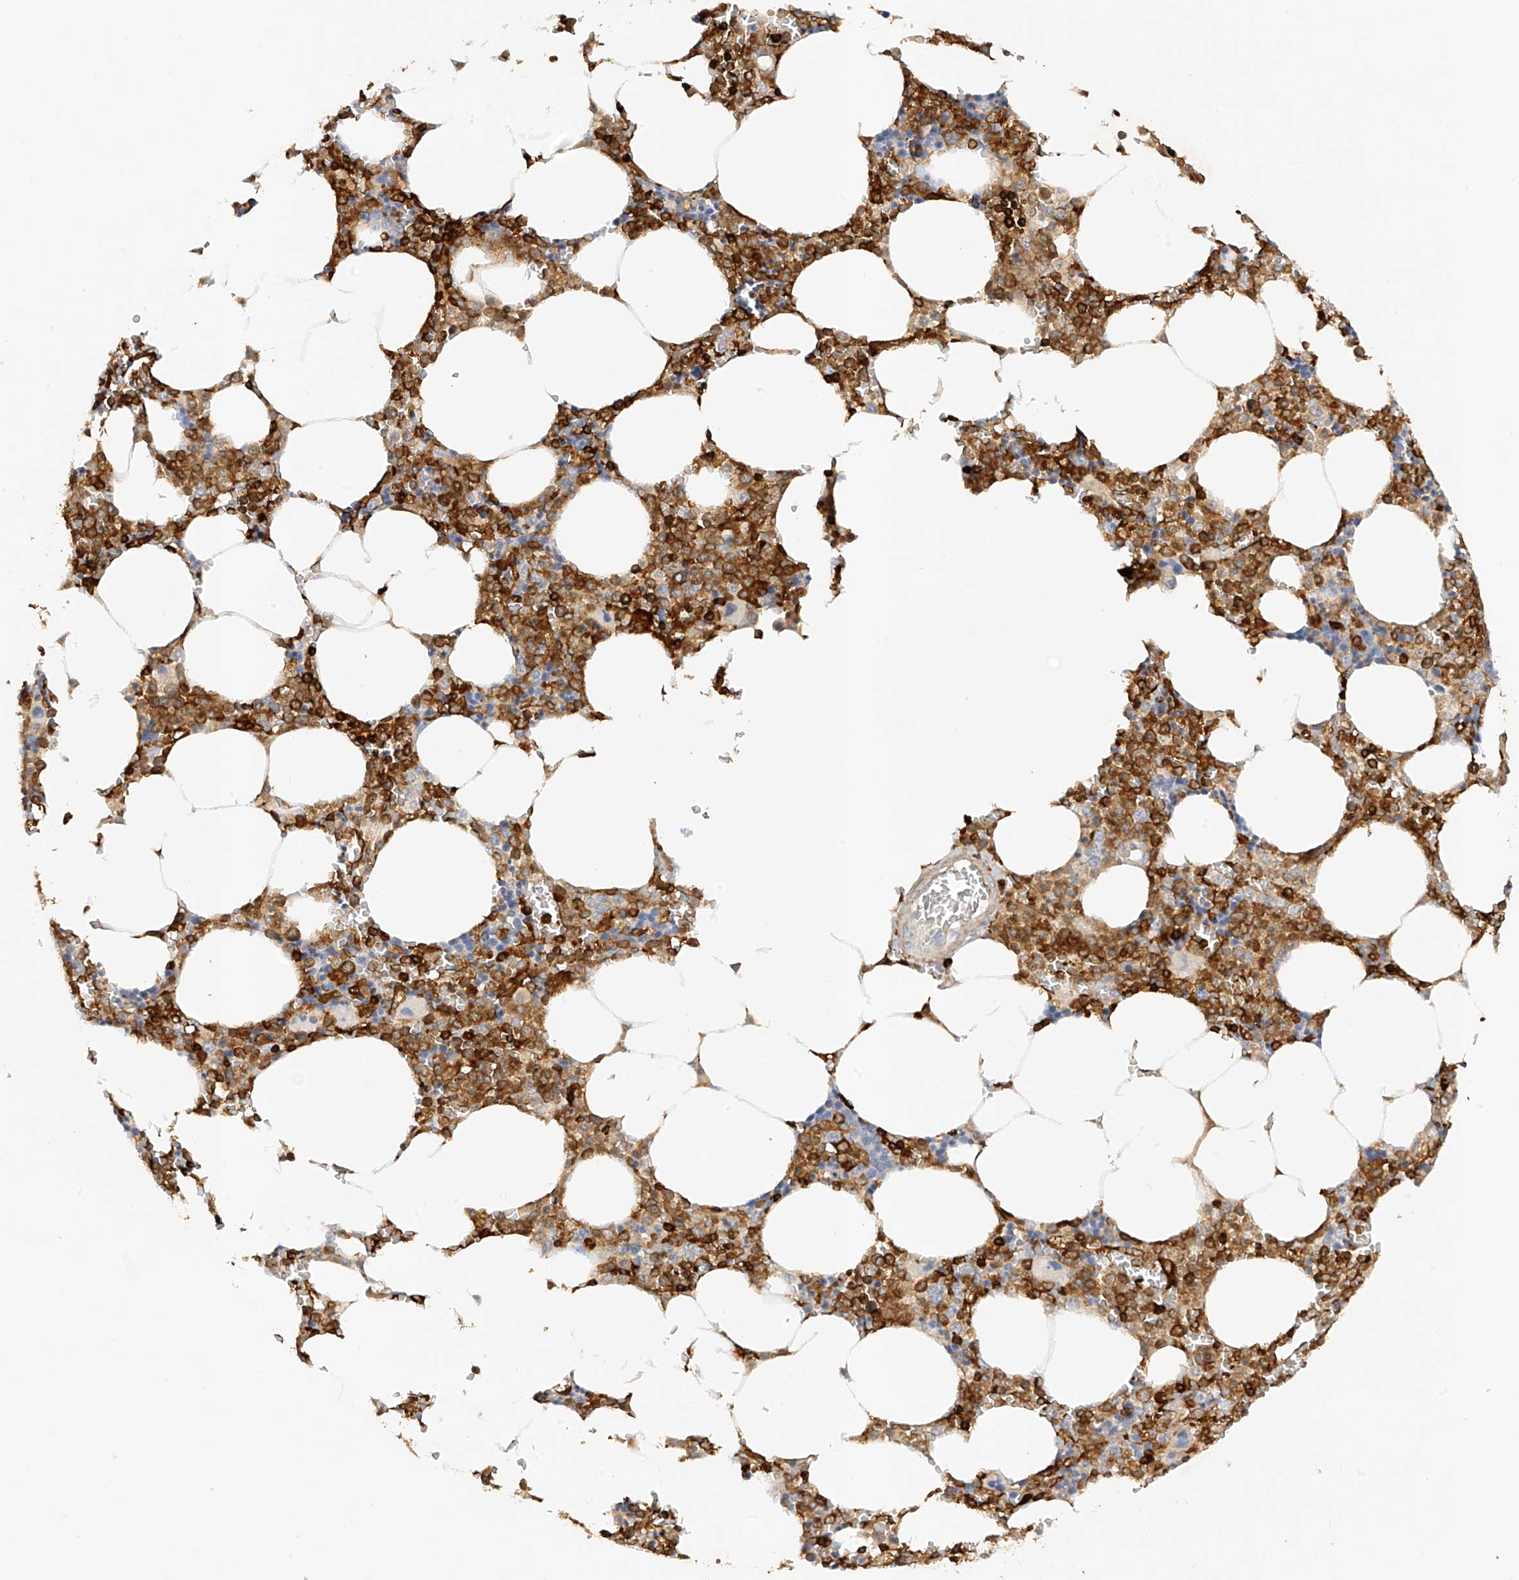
{"staining": {"intensity": "moderate", "quantity": ">75%", "location": "cytoplasmic/membranous"}, "tissue": "bone marrow", "cell_type": "Hematopoietic cells", "image_type": "normal", "snomed": [{"axis": "morphology", "description": "Normal tissue, NOS"}, {"axis": "topography", "description": "Bone marrow"}], "caption": "Immunohistochemical staining of normal human bone marrow displays moderate cytoplasmic/membranous protein staining in approximately >75% of hematopoietic cells.", "gene": "ARHGAP25", "patient": {"sex": "male", "age": 70}}